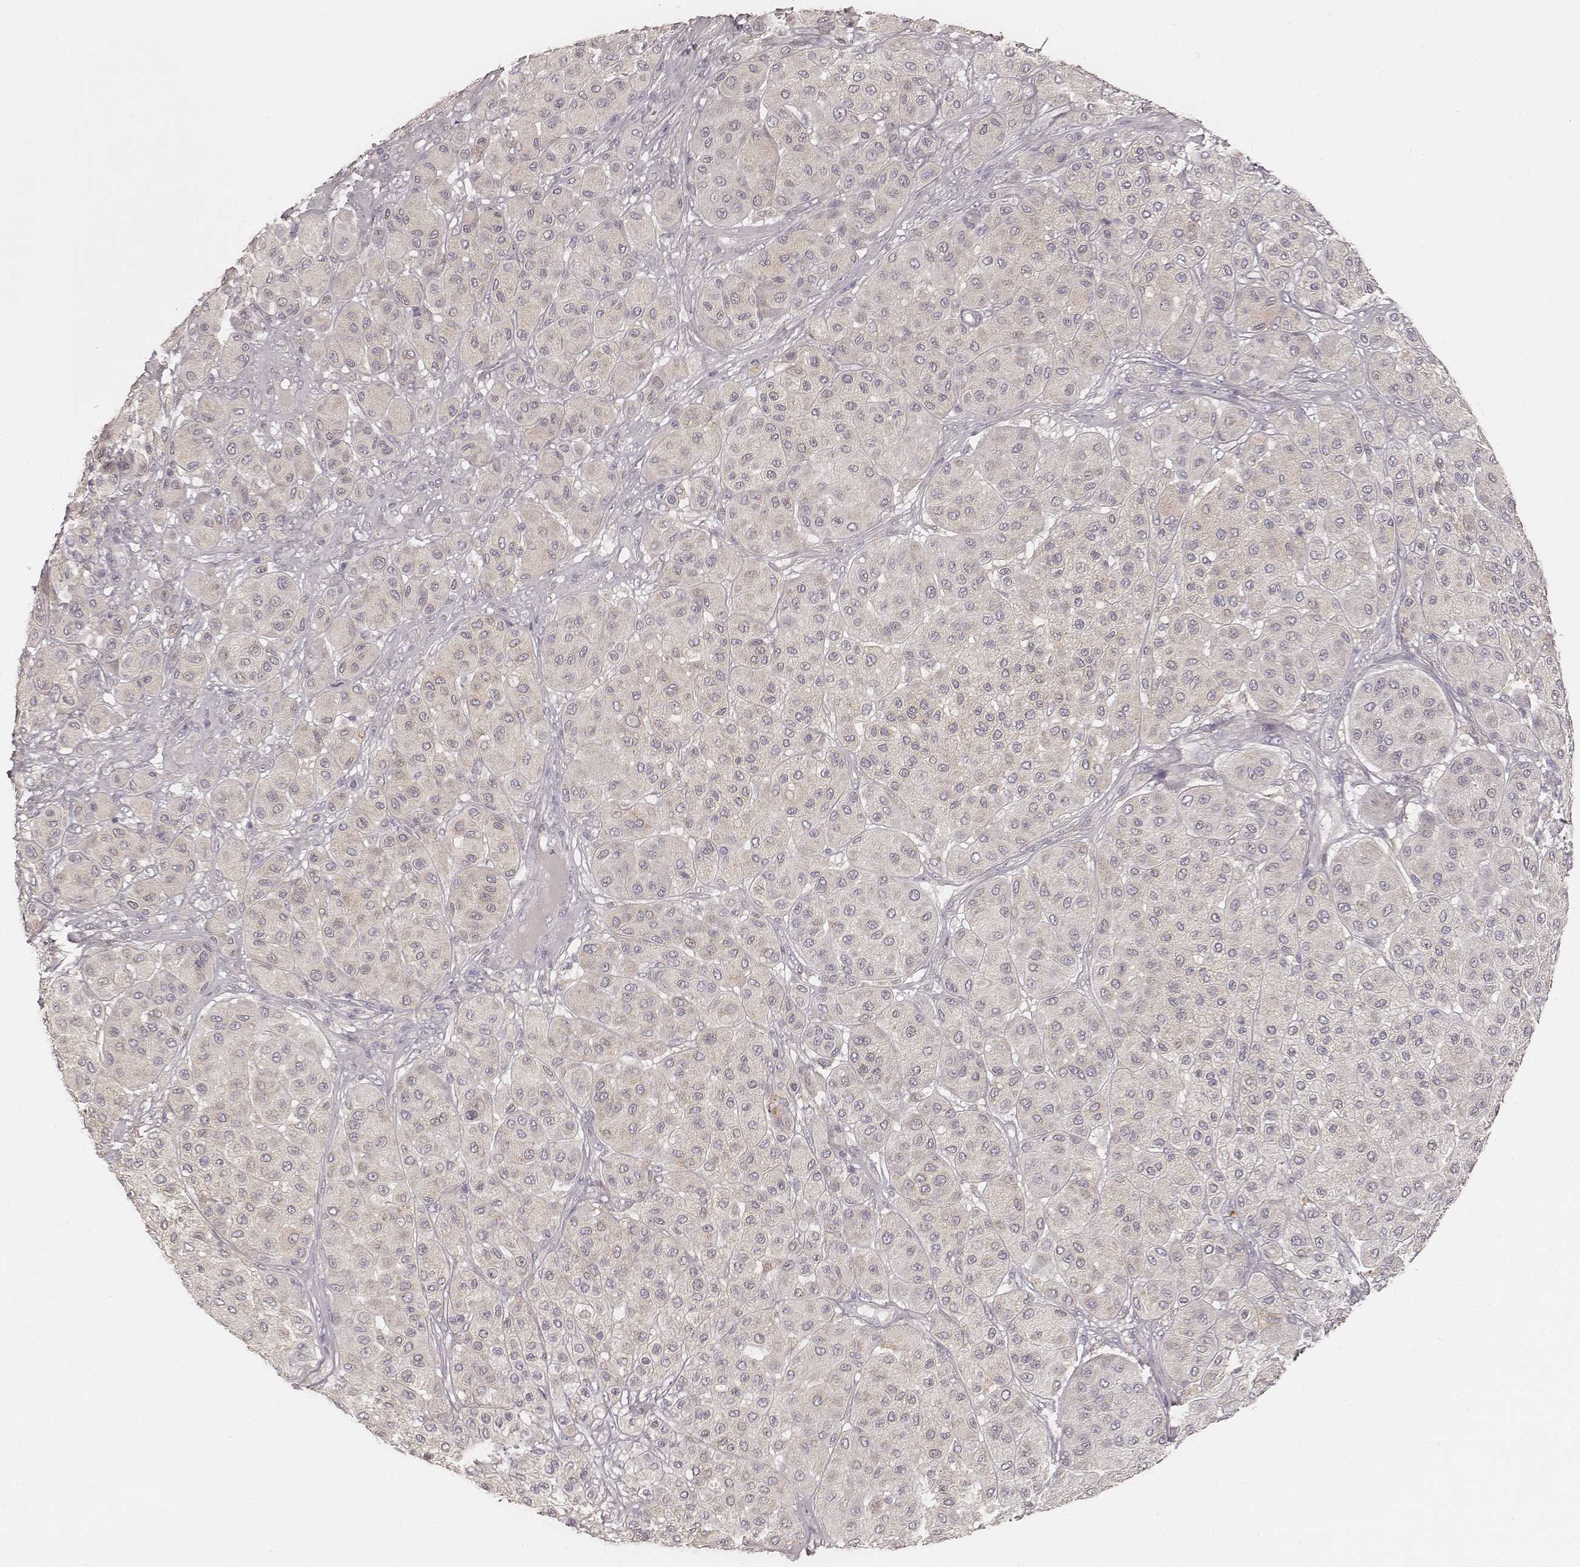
{"staining": {"intensity": "negative", "quantity": "none", "location": "none"}, "tissue": "melanoma", "cell_type": "Tumor cells", "image_type": "cancer", "snomed": [{"axis": "morphology", "description": "Malignant melanoma, Metastatic site"}, {"axis": "topography", "description": "Smooth muscle"}], "caption": "Protein analysis of malignant melanoma (metastatic site) exhibits no significant expression in tumor cells. The staining was performed using DAB to visualize the protein expression in brown, while the nuclei were stained in blue with hematoxylin (Magnification: 20x).", "gene": "FMNL2", "patient": {"sex": "male", "age": 41}}